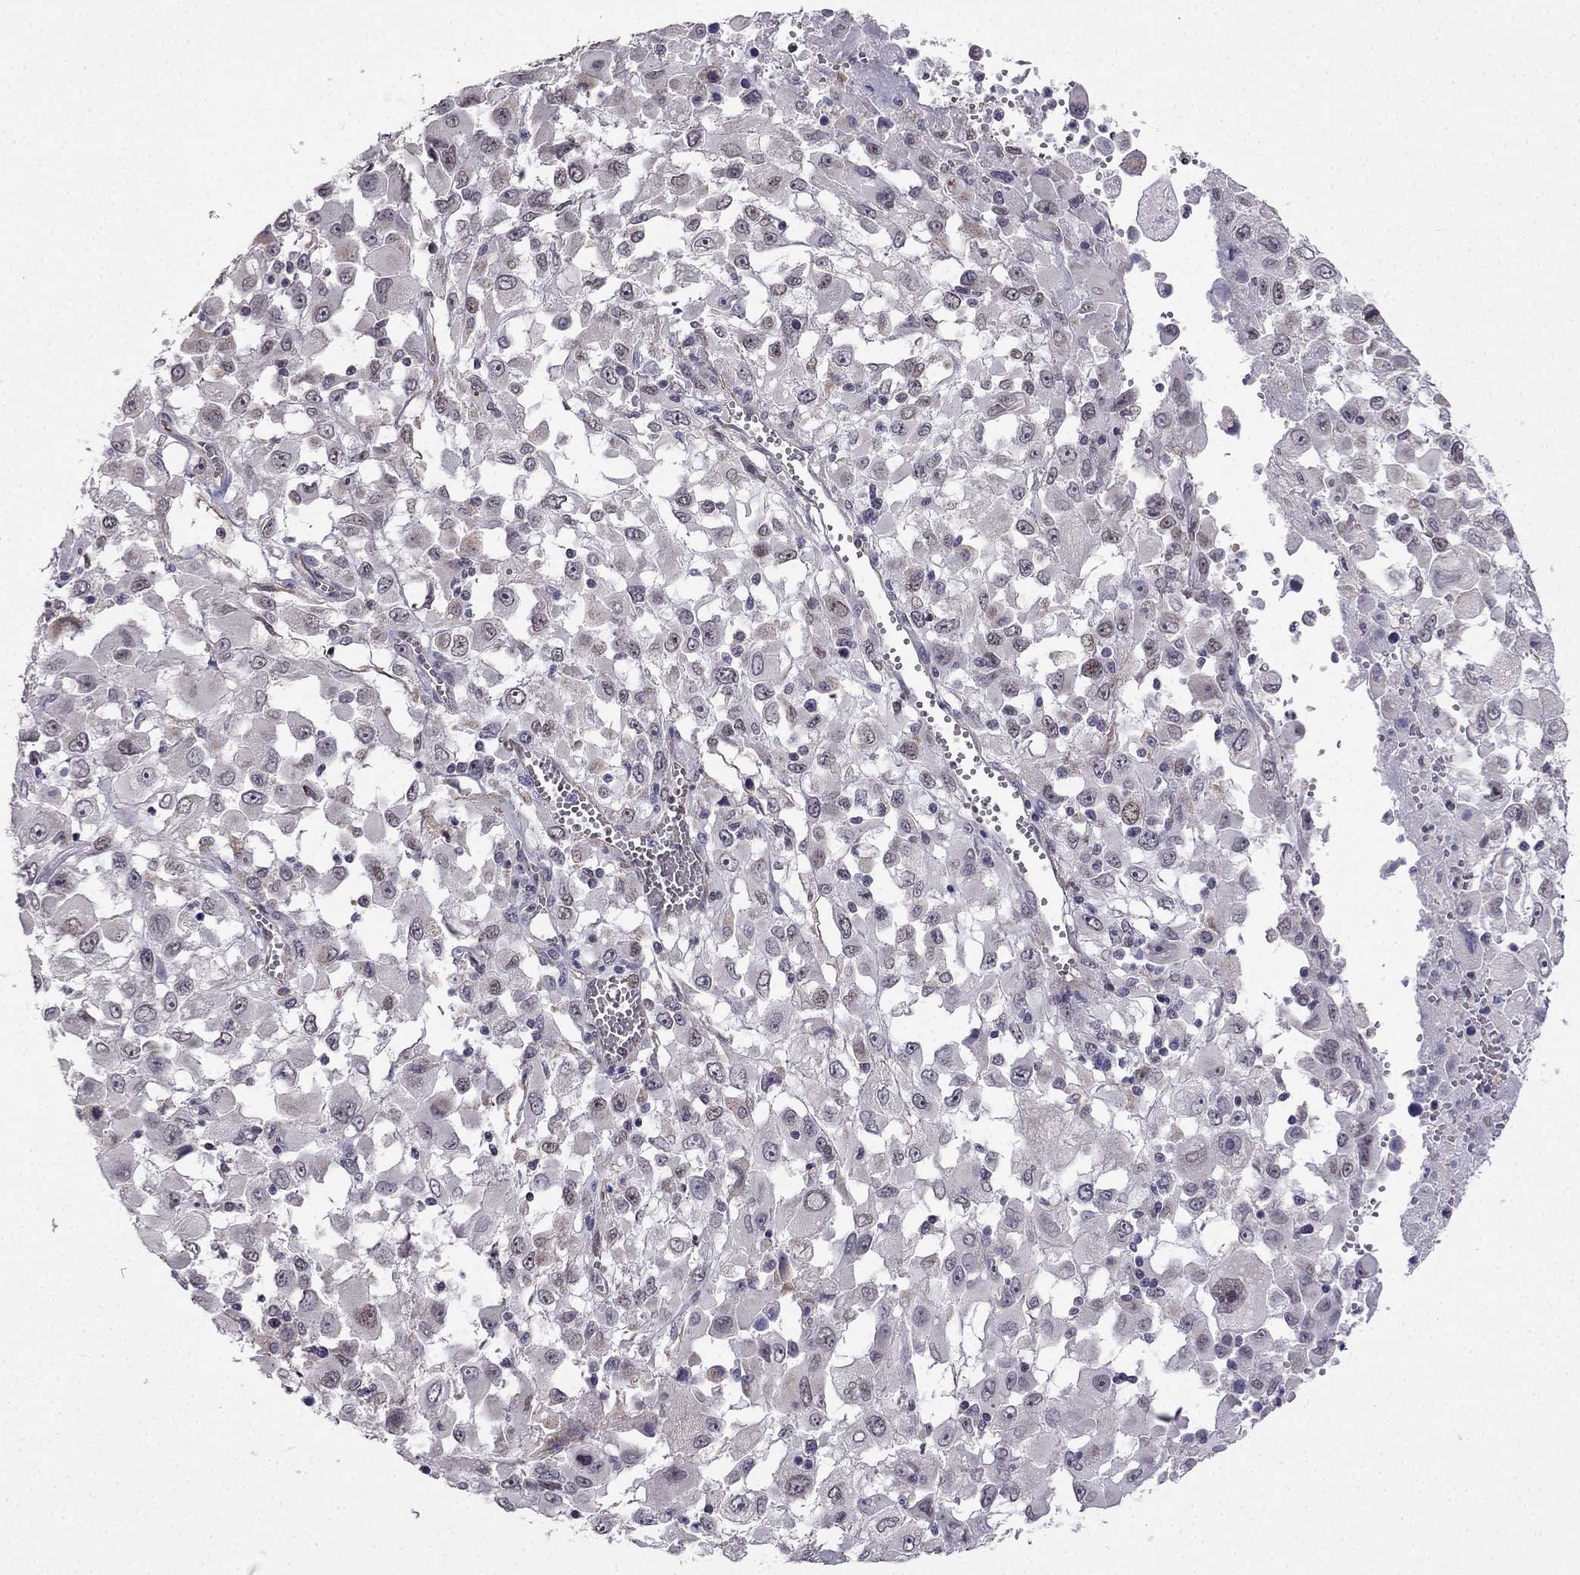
{"staining": {"intensity": "negative", "quantity": "none", "location": "none"}, "tissue": "melanoma", "cell_type": "Tumor cells", "image_type": "cancer", "snomed": [{"axis": "morphology", "description": "Malignant melanoma, Metastatic site"}, {"axis": "topography", "description": "Soft tissue"}], "caption": "Melanoma was stained to show a protein in brown. There is no significant staining in tumor cells.", "gene": "SLC6A2", "patient": {"sex": "male", "age": 50}}